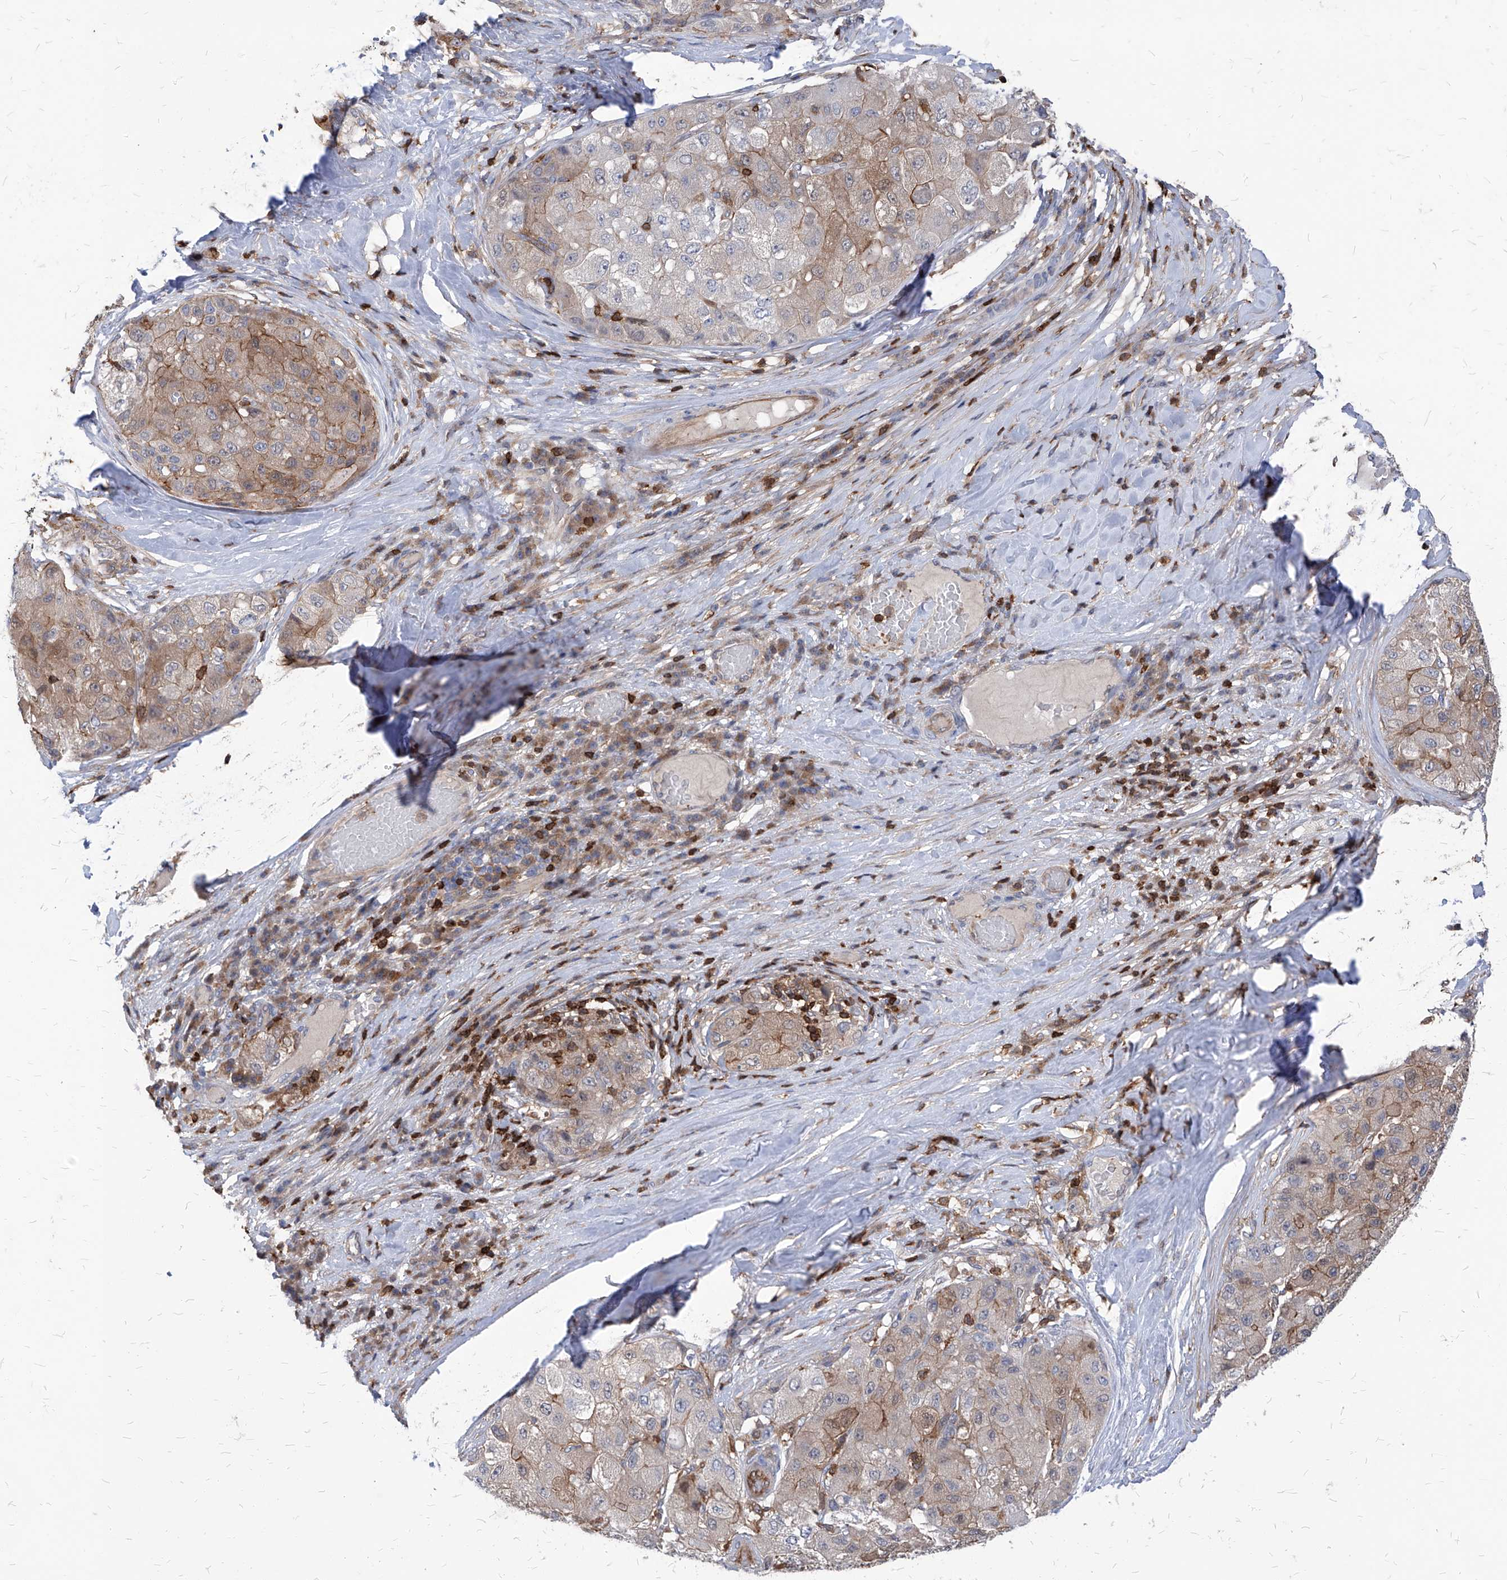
{"staining": {"intensity": "weak", "quantity": ">75%", "location": "cytoplasmic/membranous"}, "tissue": "liver cancer", "cell_type": "Tumor cells", "image_type": "cancer", "snomed": [{"axis": "morphology", "description": "Carcinoma, Hepatocellular, NOS"}, {"axis": "topography", "description": "Liver"}], "caption": "Approximately >75% of tumor cells in human liver hepatocellular carcinoma show weak cytoplasmic/membranous protein staining as visualized by brown immunohistochemical staining.", "gene": "ABRACL", "patient": {"sex": "male", "age": 80}}